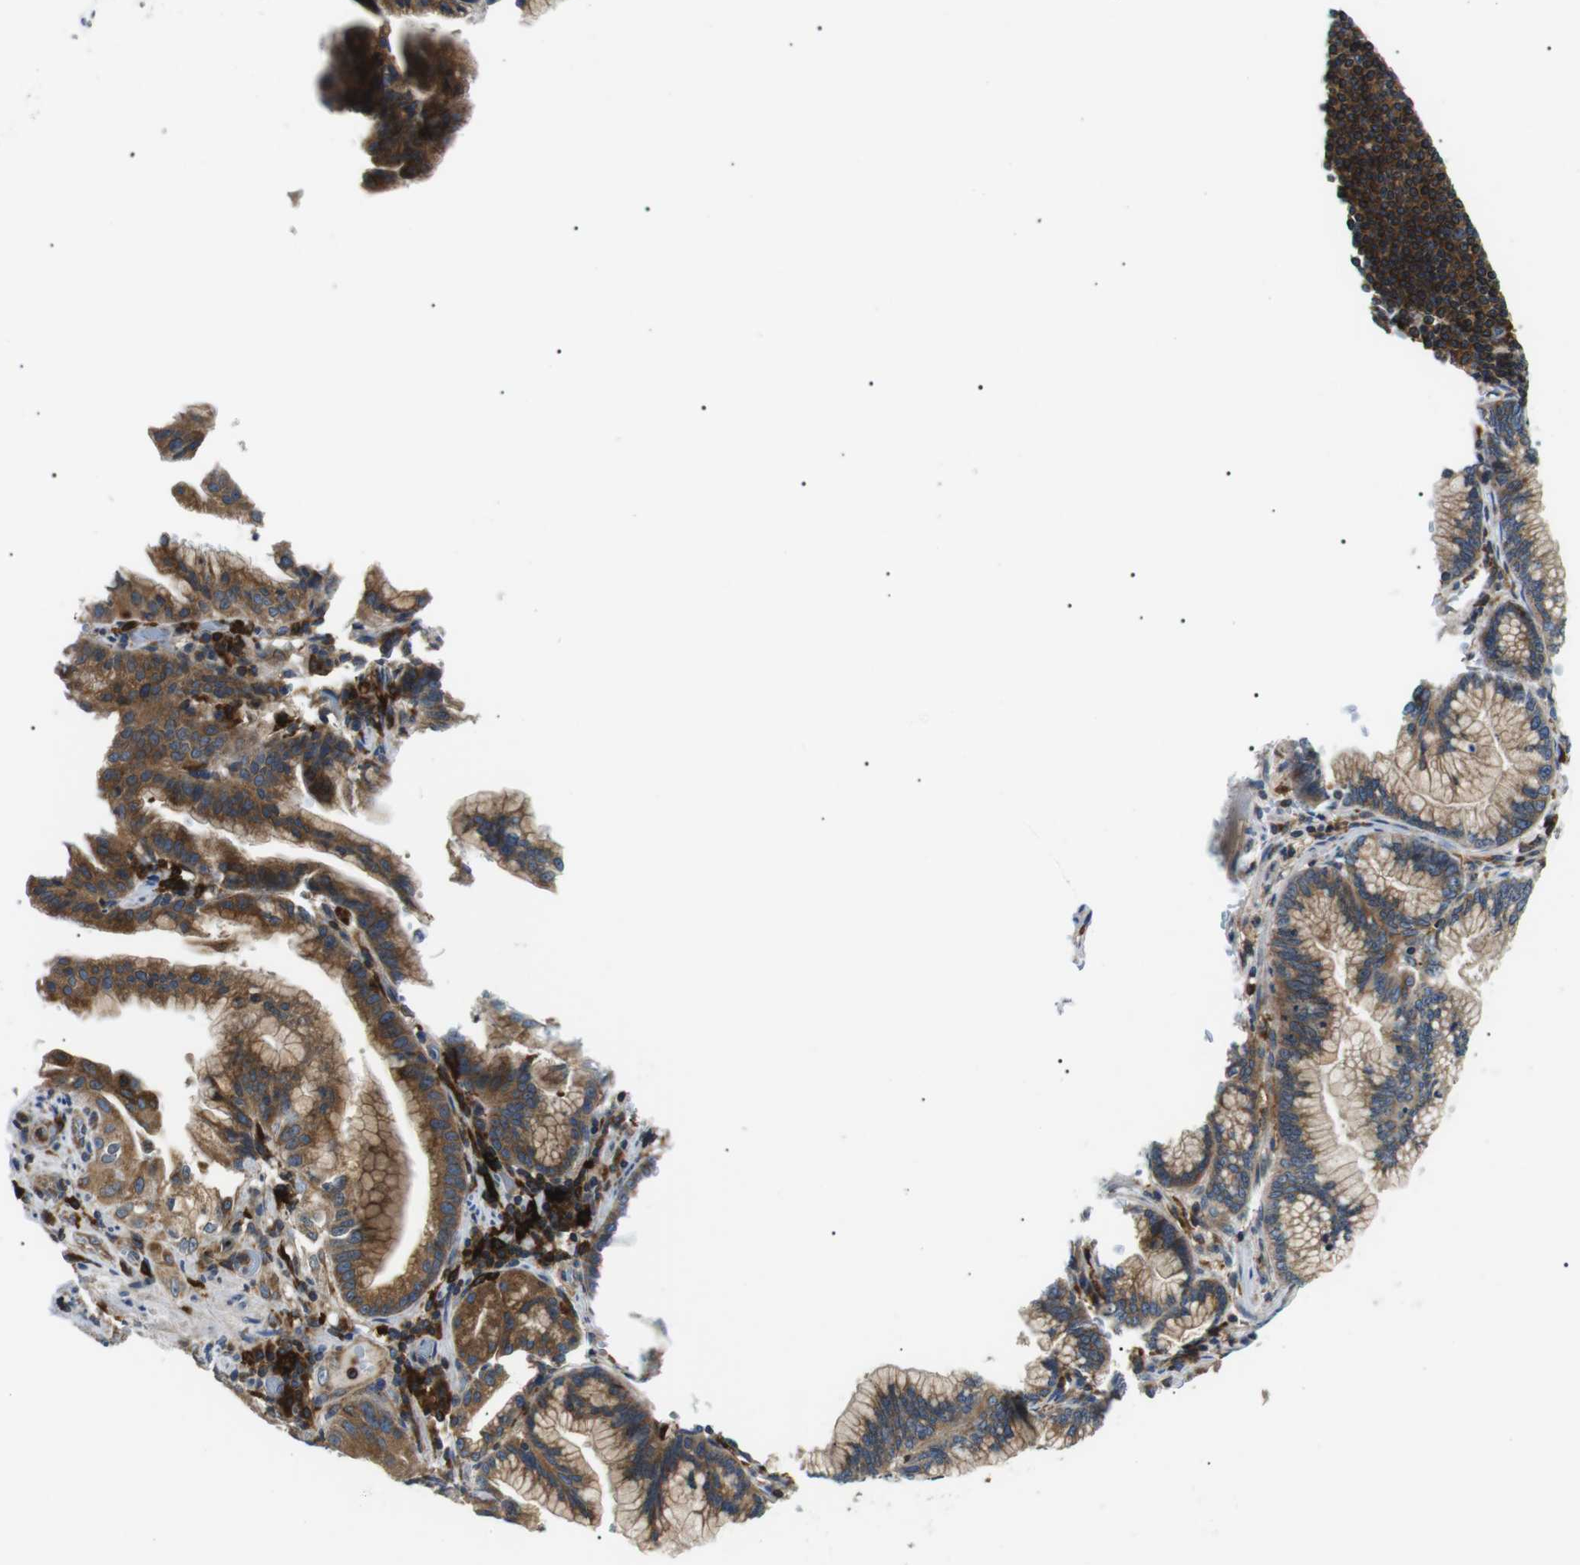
{"staining": {"intensity": "moderate", "quantity": ">75%", "location": "cytoplasmic/membranous"}, "tissue": "pancreatic cancer", "cell_type": "Tumor cells", "image_type": "cancer", "snomed": [{"axis": "morphology", "description": "Adenocarcinoma, NOS"}, {"axis": "topography", "description": "Pancreas"}], "caption": "The image displays a brown stain indicating the presence of a protein in the cytoplasmic/membranous of tumor cells in pancreatic cancer (adenocarcinoma).", "gene": "RAB9A", "patient": {"sex": "female", "age": 64}}